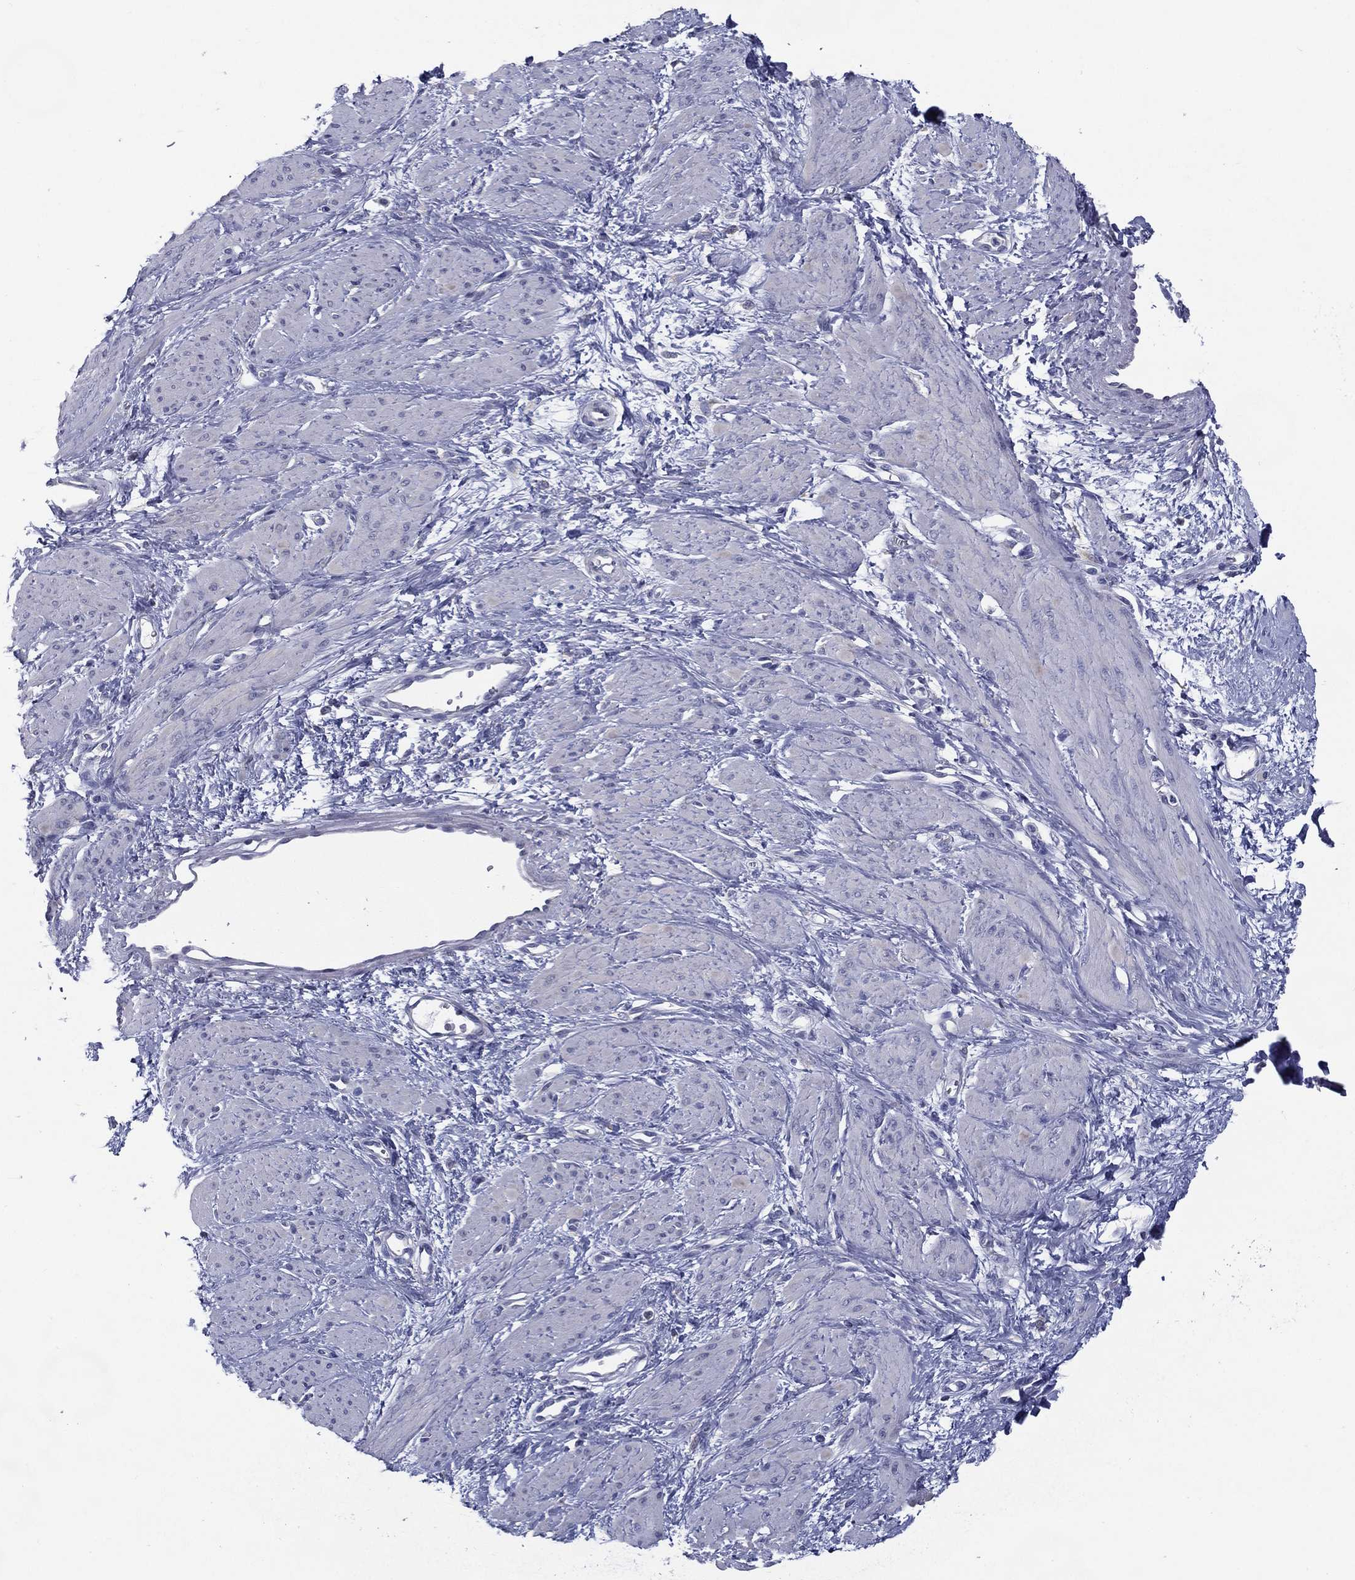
{"staining": {"intensity": "negative", "quantity": "none", "location": "none"}, "tissue": "smooth muscle", "cell_type": "Smooth muscle cells", "image_type": "normal", "snomed": [{"axis": "morphology", "description": "Normal tissue, NOS"}, {"axis": "topography", "description": "Smooth muscle"}, {"axis": "topography", "description": "Uterus"}], "caption": "Photomicrograph shows no protein positivity in smooth muscle cells of unremarkable smooth muscle.", "gene": "C19orf18", "patient": {"sex": "female", "age": 39}}